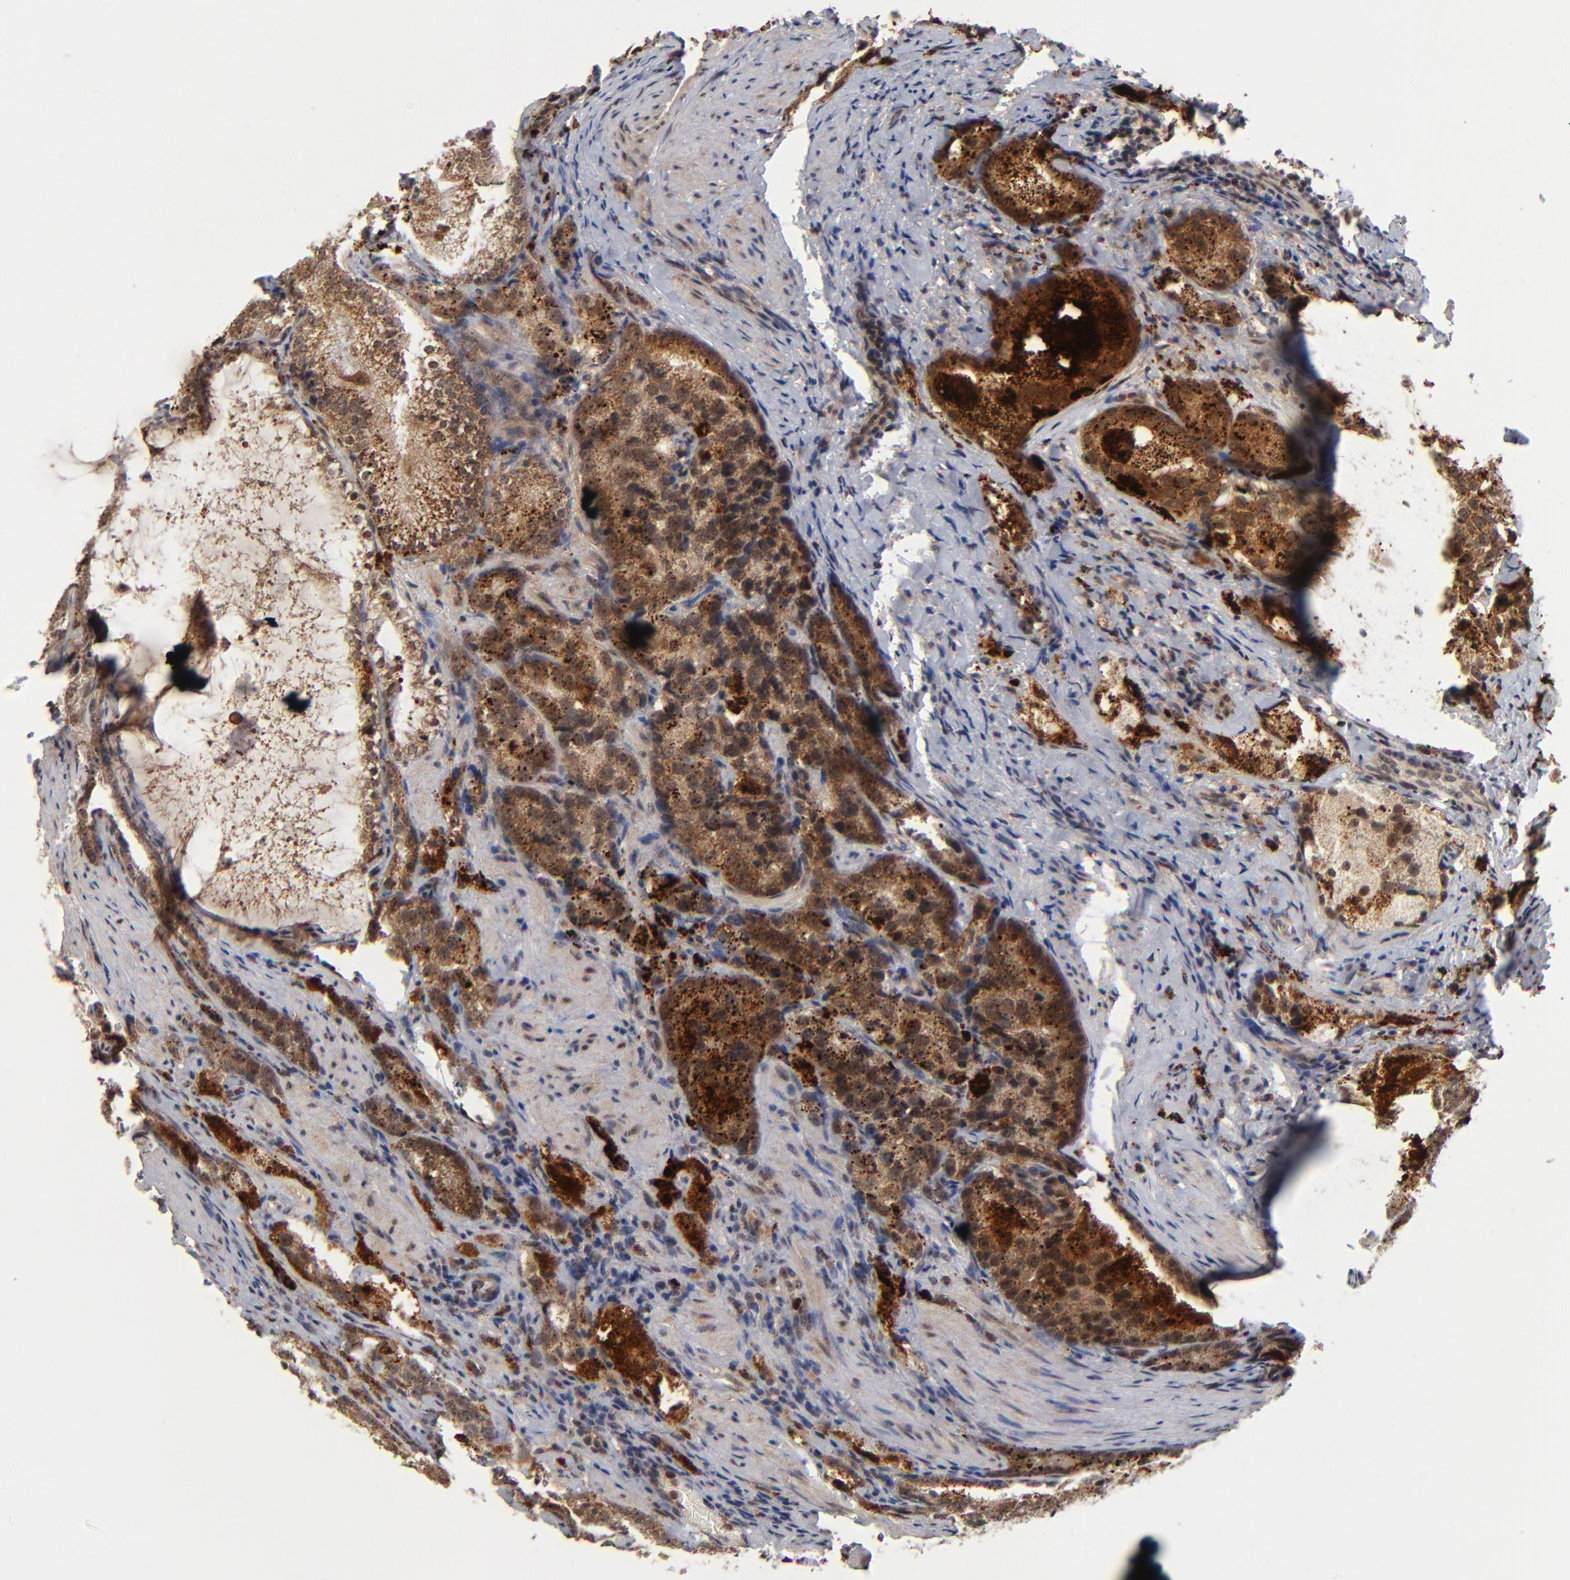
{"staining": {"intensity": "strong", "quantity": ">75%", "location": "cytoplasmic/membranous,nuclear"}, "tissue": "prostate cancer", "cell_type": "Tumor cells", "image_type": "cancer", "snomed": [{"axis": "morphology", "description": "Adenocarcinoma, High grade"}, {"axis": "topography", "description": "Prostate"}], "caption": "DAB (3,3'-diaminobenzidine) immunohistochemical staining of human prostate cancer shows strong cytoplasmic/membranous and nuclear protein expression in approximately >75% of tumor cells. (DAB (3,3'-diaminobenzidine) IHC, brown staining for protein, blue staining for nuclei).", "gene": "ZNF419", "patient": {"sex": "male", "age": 63}}